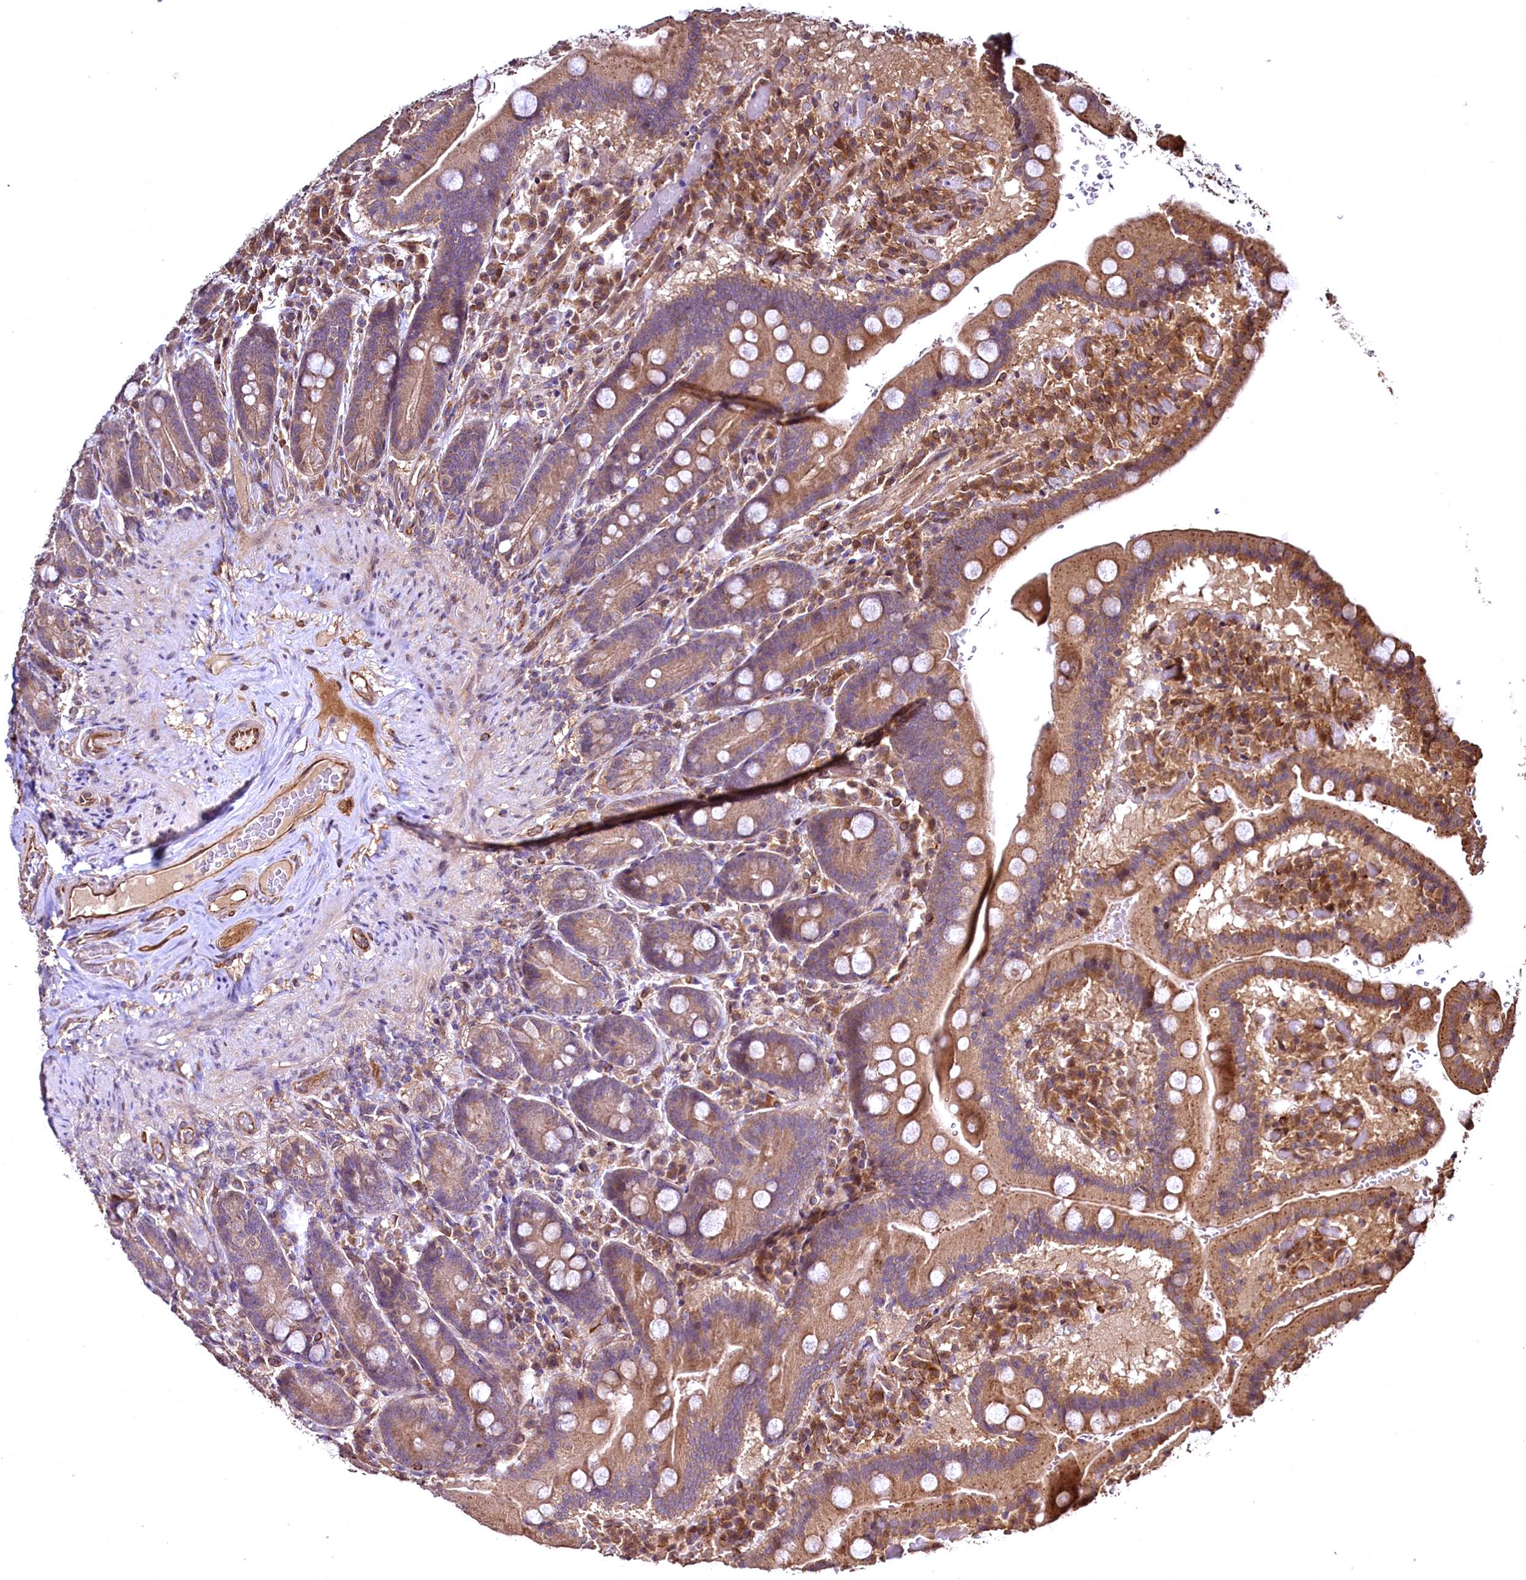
{"staining": {"intensity": "moderate", "quantity": ">75%", "location": "cytoplasmic/membranous"}, "tissue": "duodenum", "cell_type": "Glandular cells", "image_type": "normal", "snomed": [{"axis": "morphology", "description": "Normal tissue, NOS"}, {"axis": "topography", "description": "Duodenum"}], "caption": "Protein expression analysis of normal duodenum reveals moderate cytoplasmic/membranous positivity in approximately >75% of glandular cells. Immunohistochemistry stains the protein of interest in brown and the nuclei are stained blue.", "gene": "TBCEL", "patient": {"sex": "female", "age": 62}}